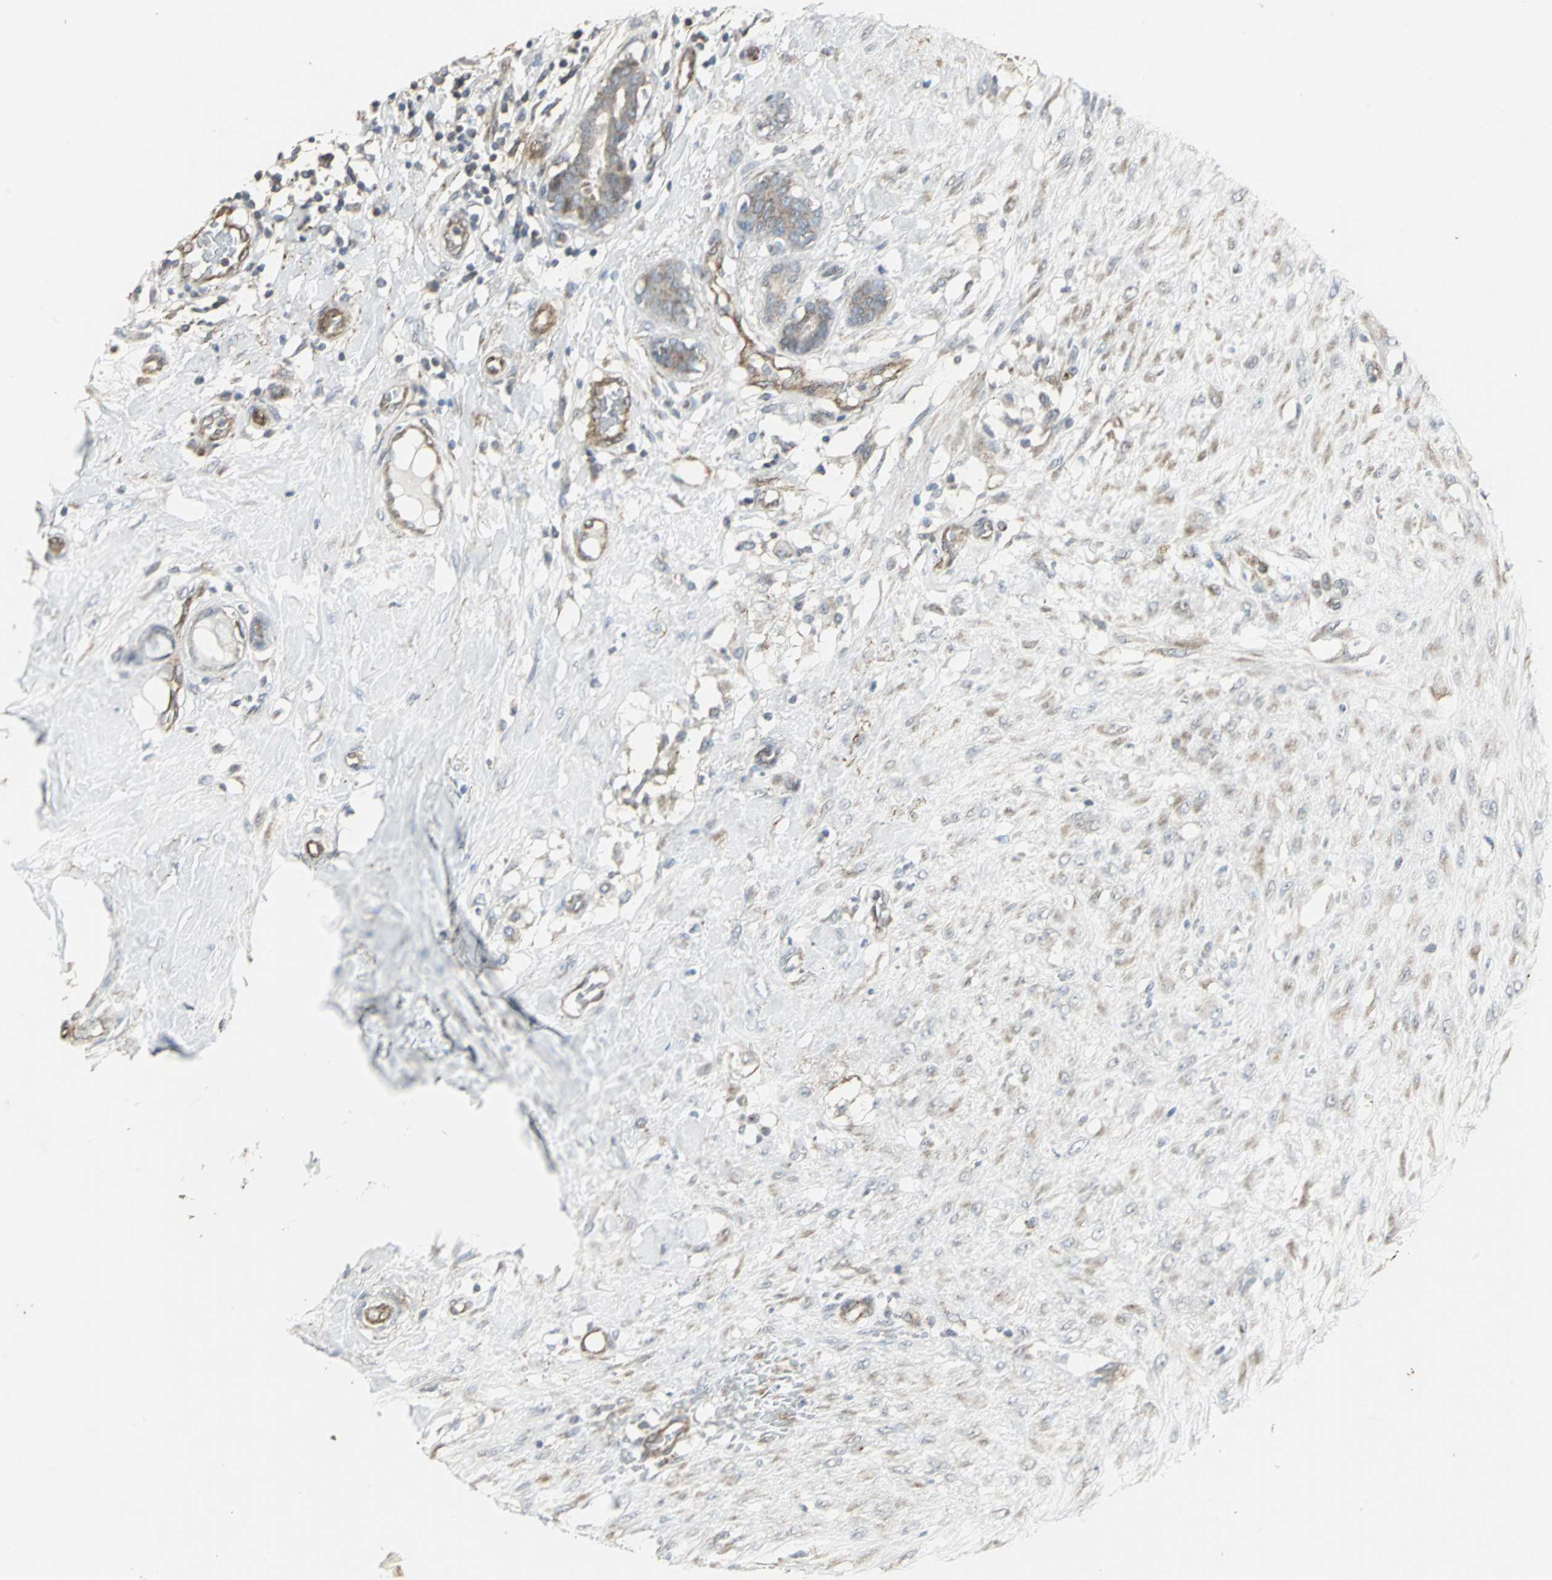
{"staining": {"intensity": "negative", "quantity": "none", "location": "none"}, "tissue": "breast cancer", "cell_type": "Tumor cells", "image_type": "cancer", "snomed": [{"axis": "morphology", "description": "Duct carcinoma"}, {"axis": "topography", "description": "Breast"}], "caption": "IHC histopathology image of breast cancer stained for a protein (brown), which exhibits no positivity in tumor cells.", "gene": "DNAJB4", "patient": {"sex": "female", "age": 40}}